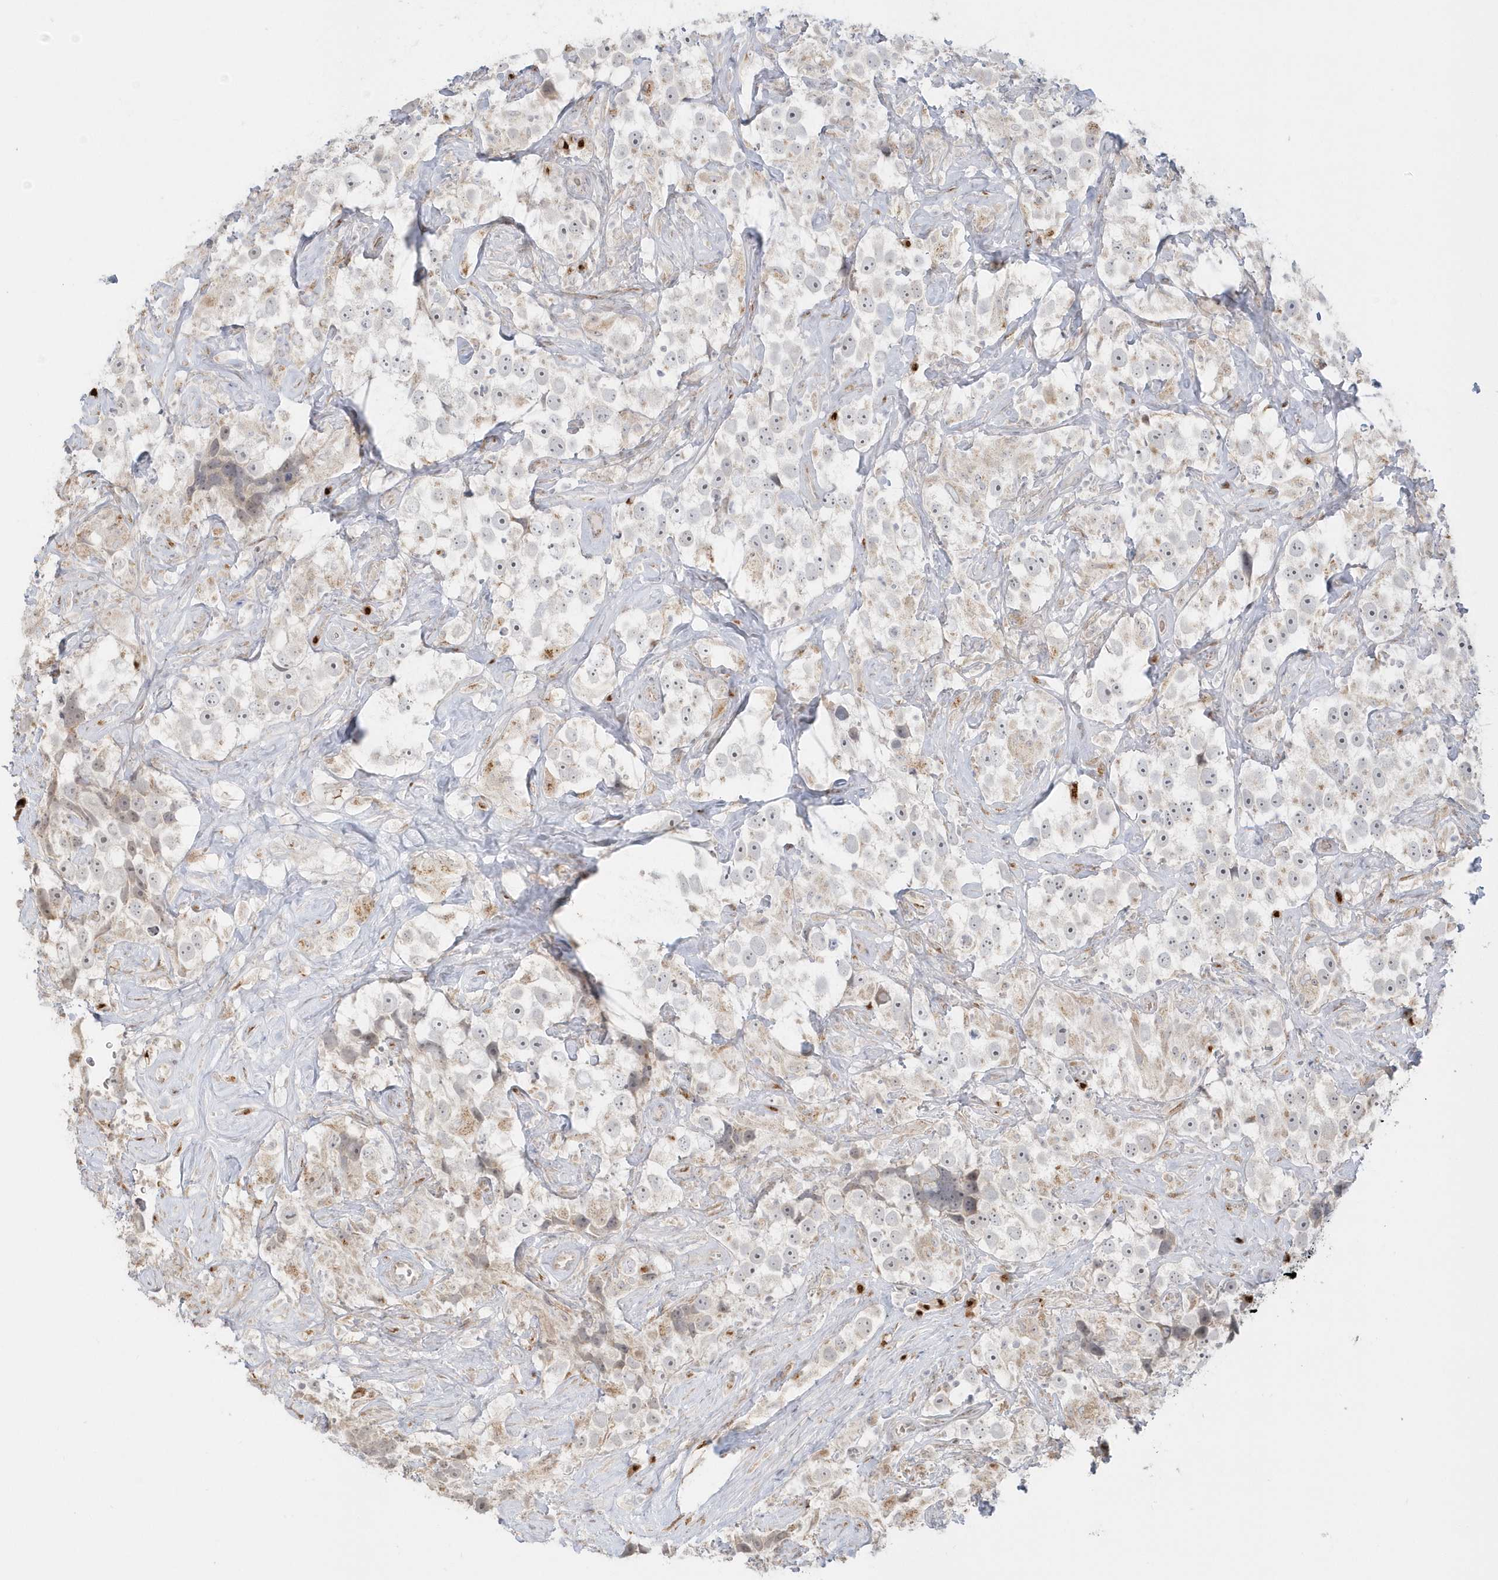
{"staining": {"intensity": "negative", "quantity": "none", "location": "none"}, "tissue": "testis cancer", "cell_type": "Tumor cells", "image_type": "cancer", "snomed": [{"axis": "morphology", "description": "Seminoma, NOS"}, {"axis": "topography", "description": "Testis"}], "caption": "A photomicrograph of human testis cancer (seminoma) is negative for staining in tumor cells.", "gene": "DHFR", "patient": {"sex": "male", "age": 49}}